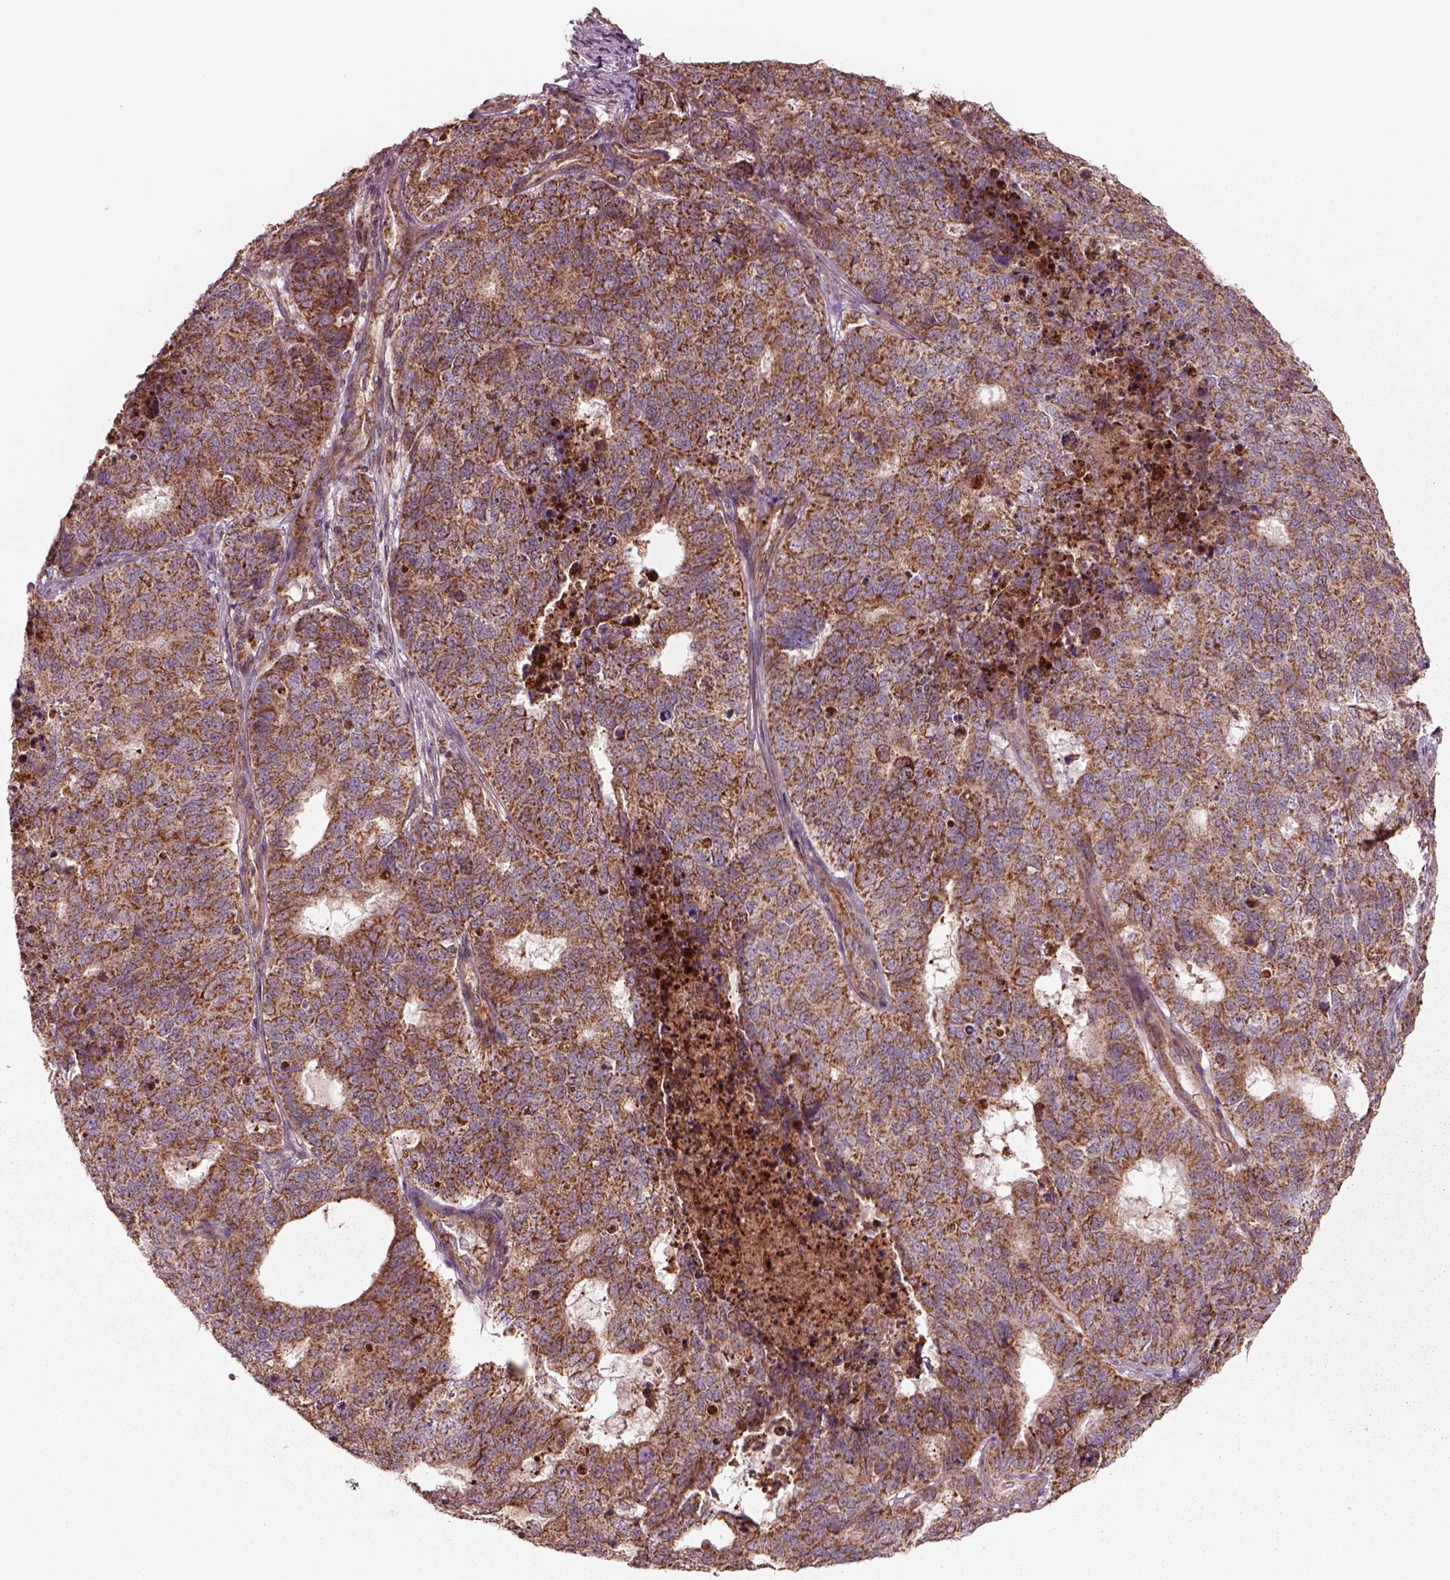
{"staining": {"intensity": "moderate", "quantity": ">75%", "location": "cytoplasmic/membranous"}, "tissue": "cervical cancer", "cell_type": "Tumor cells", "image_type": "cancer", "snomed": [{"axis": "morphology", "description": "Squamous cell carcinoma, NOS"}, {"axis": "topography", "description": "Cervix"}], "caption": "The immunohistochemical stain labels moderate cytoplasmic/membranous positivity in tumor cells of cervical cancer (squamous cell carcinoma) tissue.", "gene": "SLC25A5", "patient": {"sex": "female", "age": 63}}